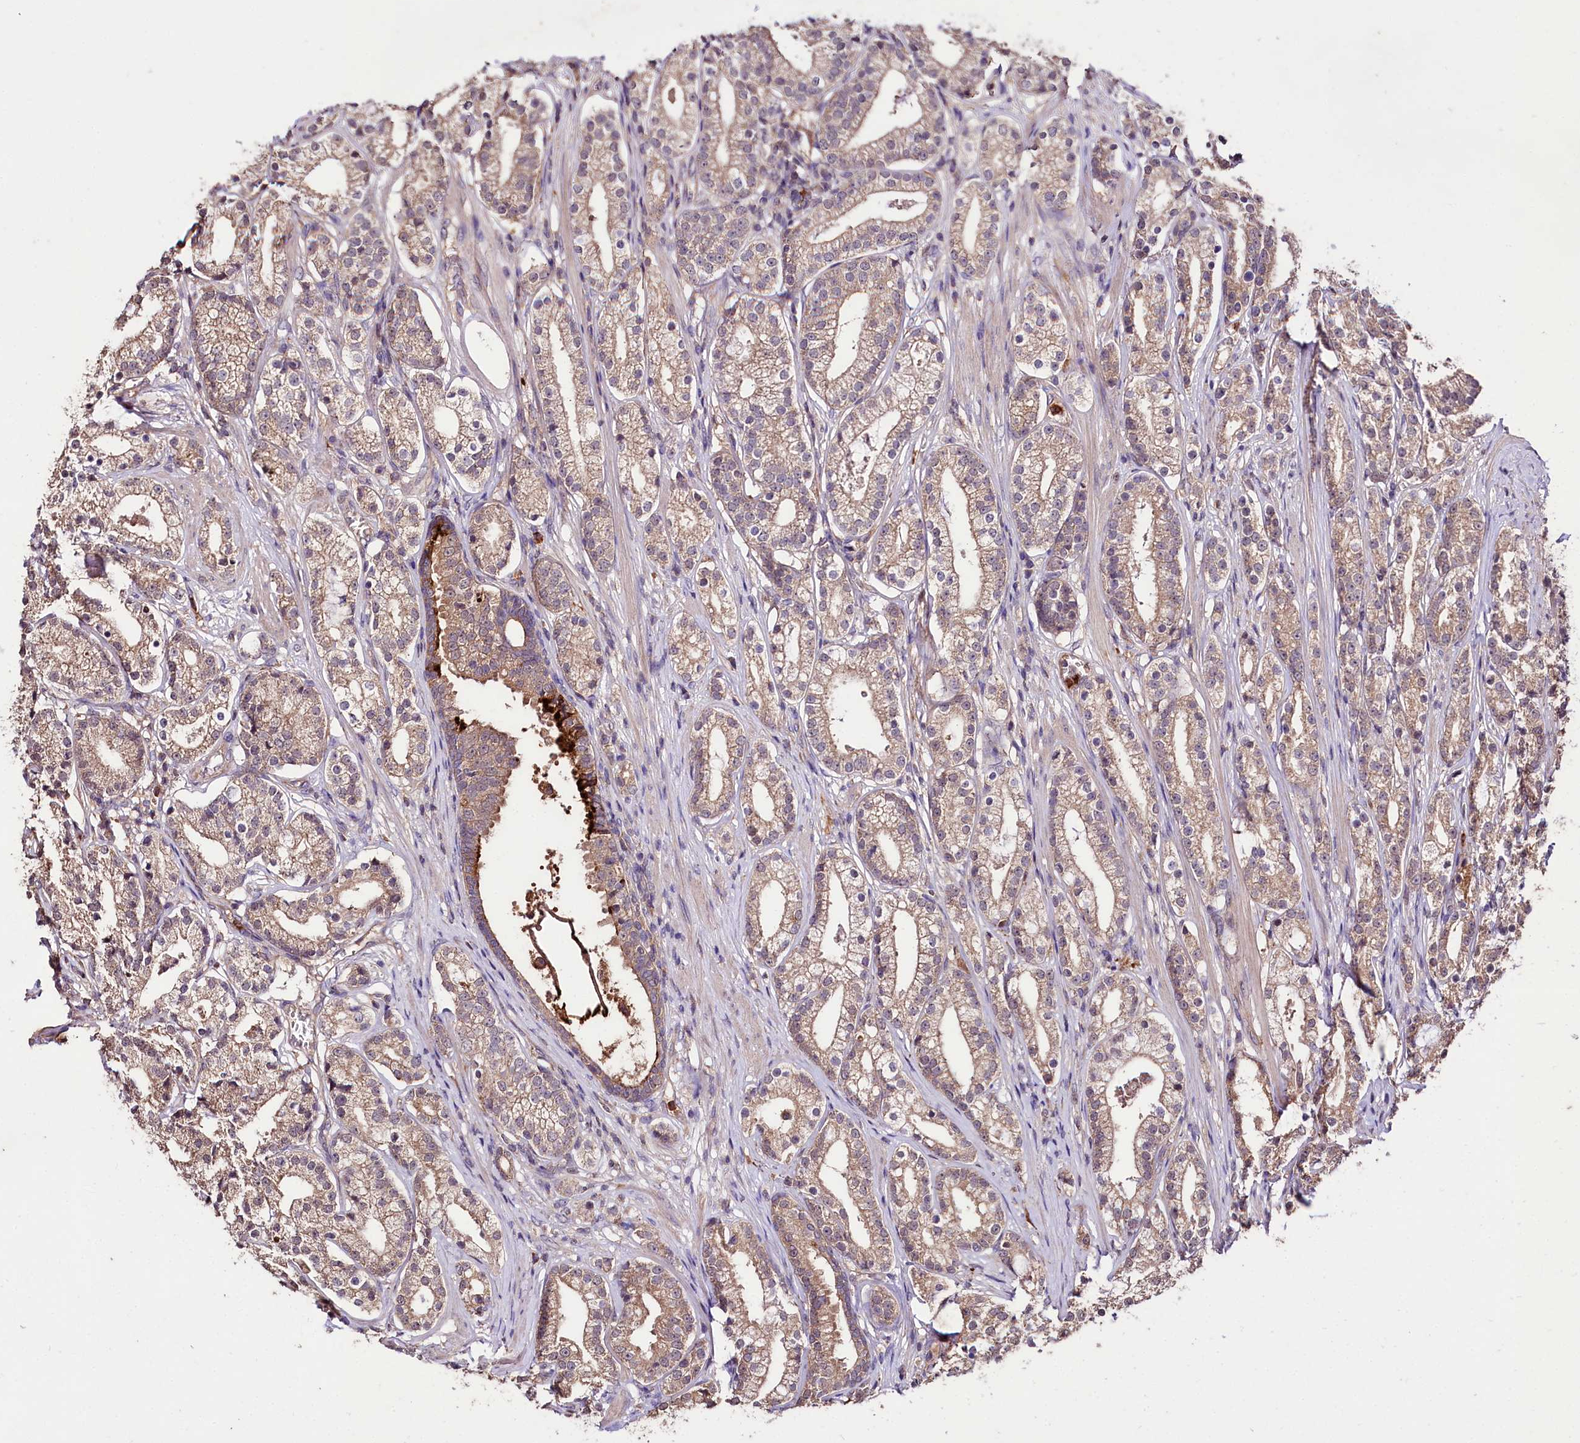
{"staining": {"intensity": "weak", "quantity": "25%-75%", "location": "cytoplasmic/membranous"}, "tissue": "prostate cancer", "cell_type": "Tumor cells", "image_type": "cancer", "snomed": [{"axis": "morphology", "description": "Adenocarcinoma, High grade"}, {"axis": "topography", "description": "Prostate"}], "caption": "This photomicrograph exhibits immunohistochemistry (IHC) staining of adenocarcinoma (high-grade) (prostate), with low weak cytoplasmic/membranous expression in approximately 25%-75% of tumor cells.", "gene": "KLRB1", "patient": {"sex": "male", "age": 69}}